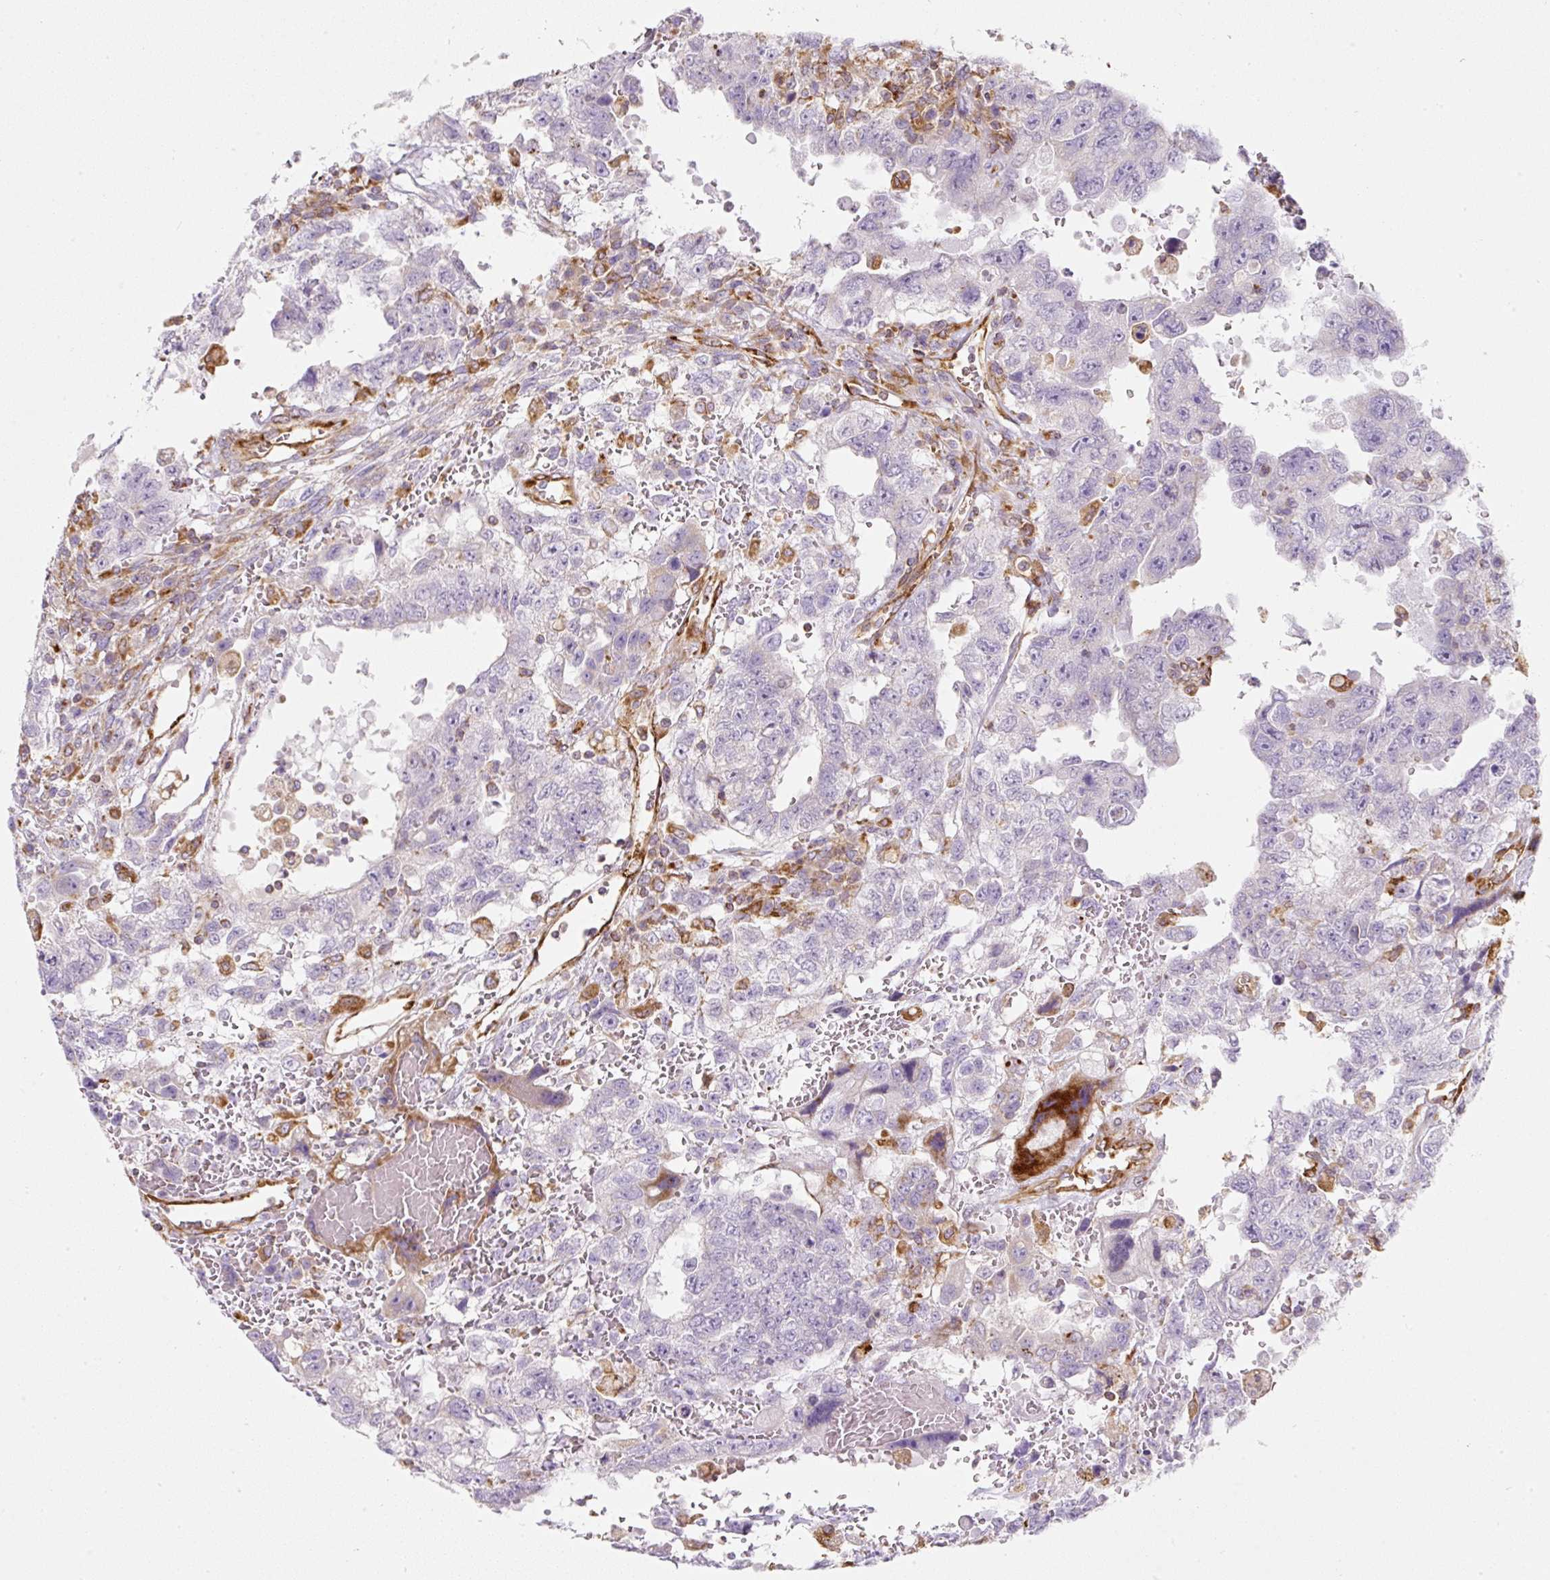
{"staining": {"intensity": "negative", "quantity": "none", "location": "none"}, "tissue": "testis cancer", "cell_type": "Tumor cells", "image_type": "cancer", "snomed": [{"axis": "morphology", "description": "Carcinoma, Embryonal, NOS"}, {"axis": "topography", "description": "Testis"}], "caption": "Immunohistochemistry (IHC) image of neoplastic tissue: human testis cancer stained with DAB demonstrates no significant protein positivity in tumor cells.", "gene": "ERAP2", "patient": {"sex": "male", "age": 26}}